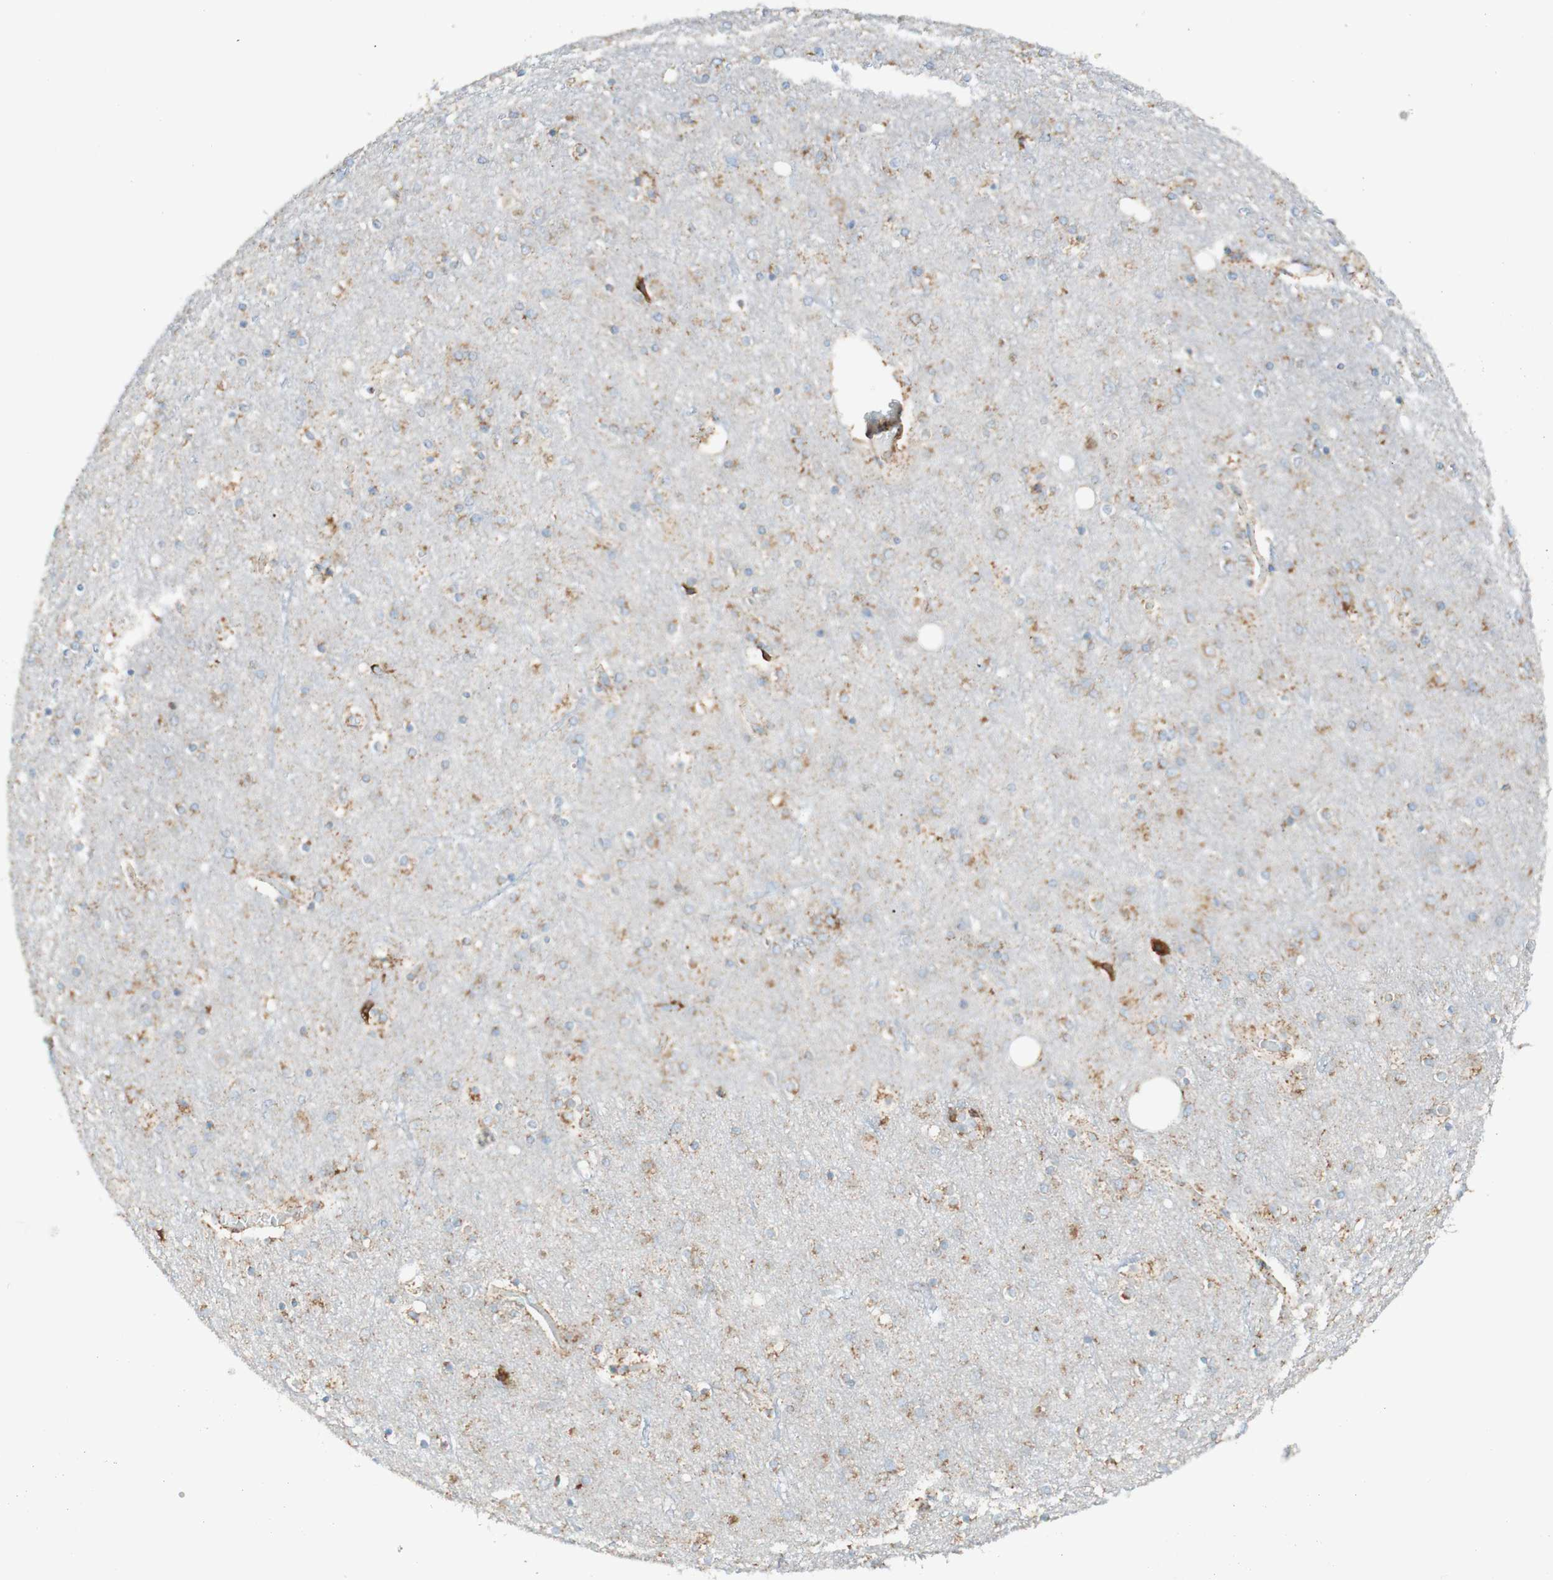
{"staining": {"intensity": "moderate", "quantity": ">75%", "location": "cytoplasmic/membranous"}, "tissue": "cerebral cortex", "cell_type": "Endothelial cells", "image_type": "normal", "snomed": [{"axis": "morphology", "description": "Normal tissue, NOS"}, {"axis": "topography", "description": "Cerebral cortex"}], "caption": "Moderate cytoplasmic/membranous expression is seen in approximately >75% of endothelial cells in normal cerebral cortex. The staining was performed using DAB (3,3'-diaminobenzidine), with brown indicating positive protein expression. Nuclei are stained blue with hematoxylin.", "gene": "TOMM20", "patient": {"sex": "female", "age": 54}}